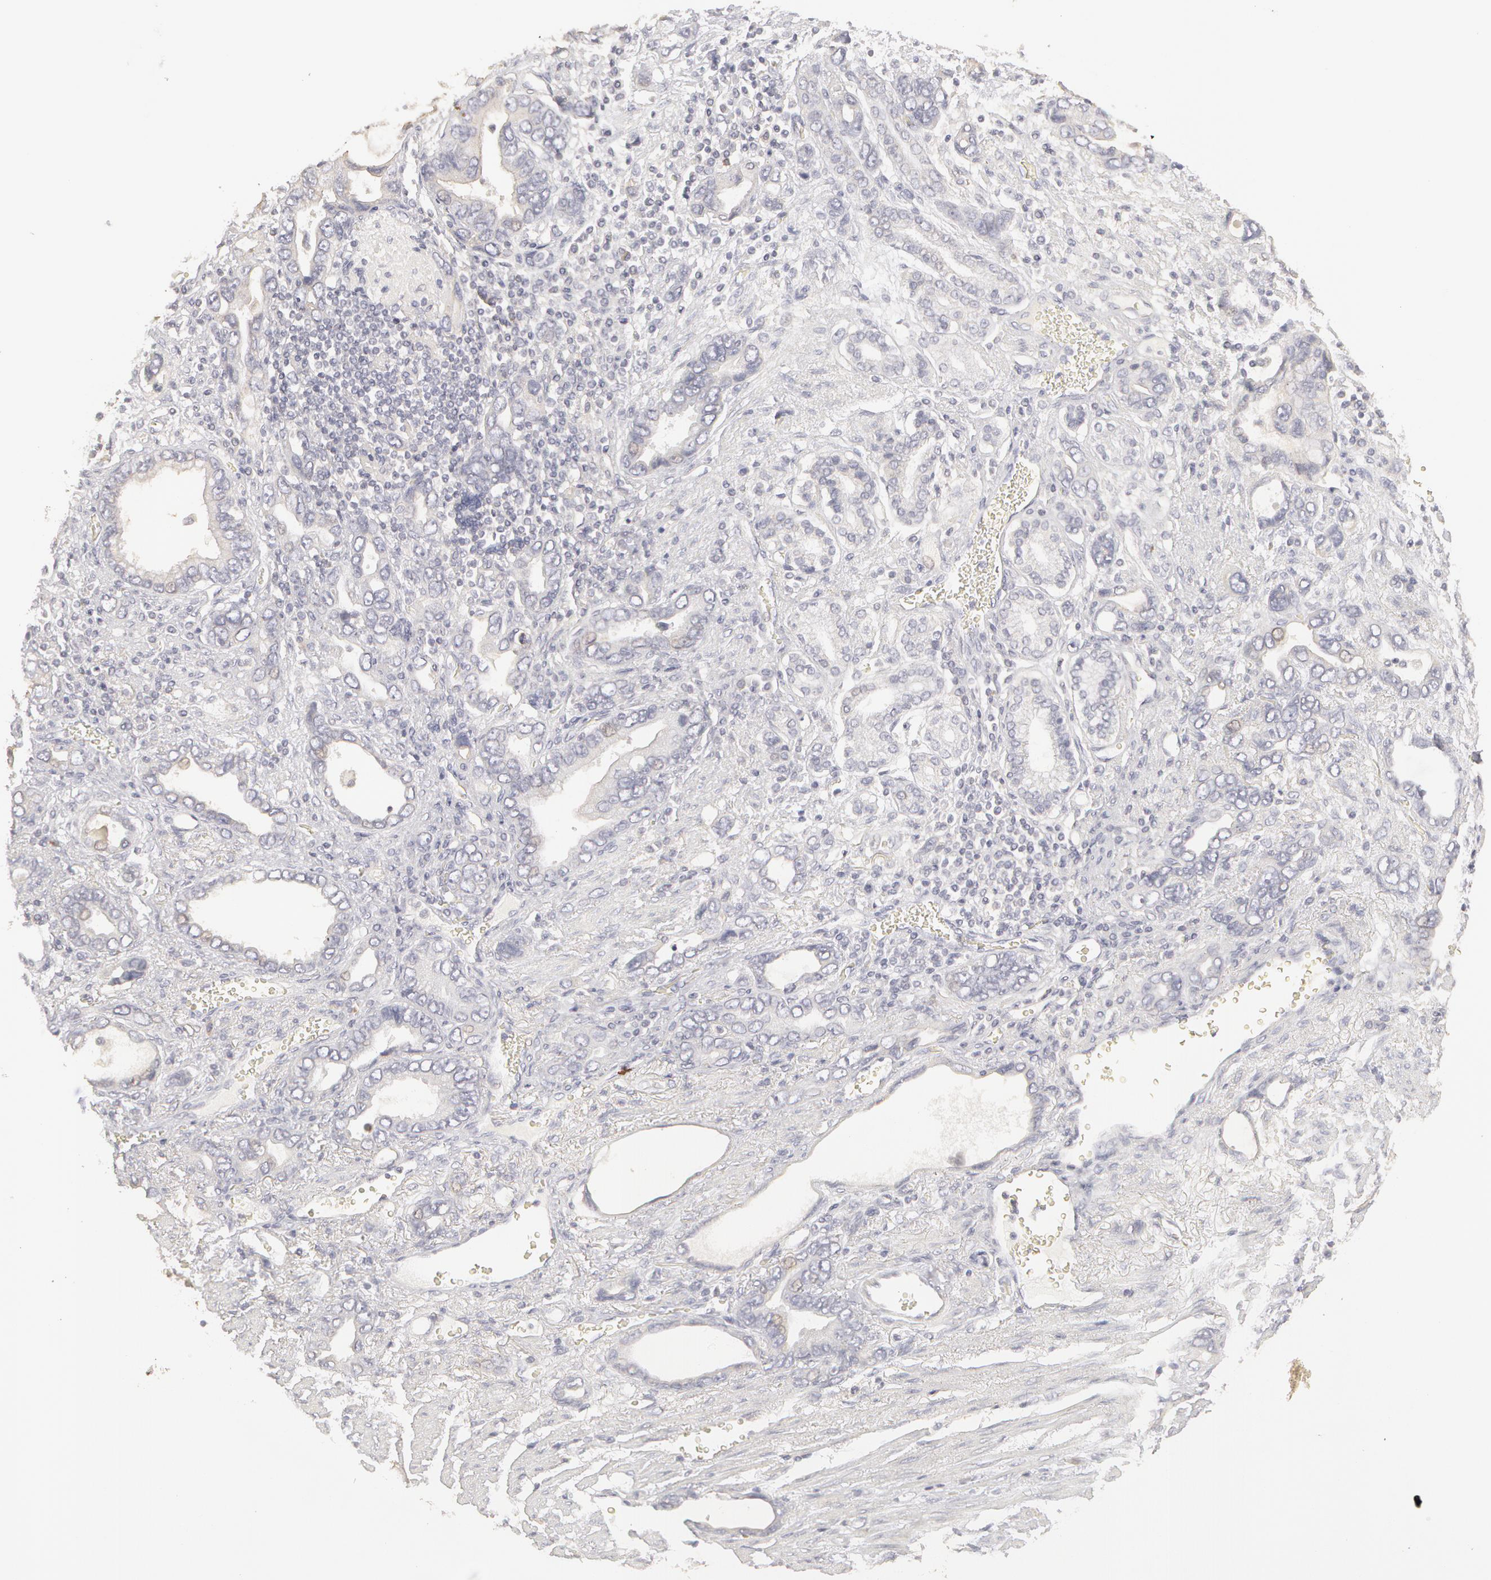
{"staining": {"intensity": "negative", "quantity": "none", "location": "none"}, "tissue": "stomach cancer", "cell_type": "Tumor cells", "image_type": "cancer", "snomed": [{"axis": "morphology", "description": "Adenocarcinoma, NOS"}, {"axis": "topography", "description": "Stomach"}], "caption": "A photomicrograph of human stomach cancer is negative for staining in tumor cells. (IHC, brightfield microscopy, high magnification).", "gene": "ABCB1", "patient": {"sex": "male", "age": 78}}